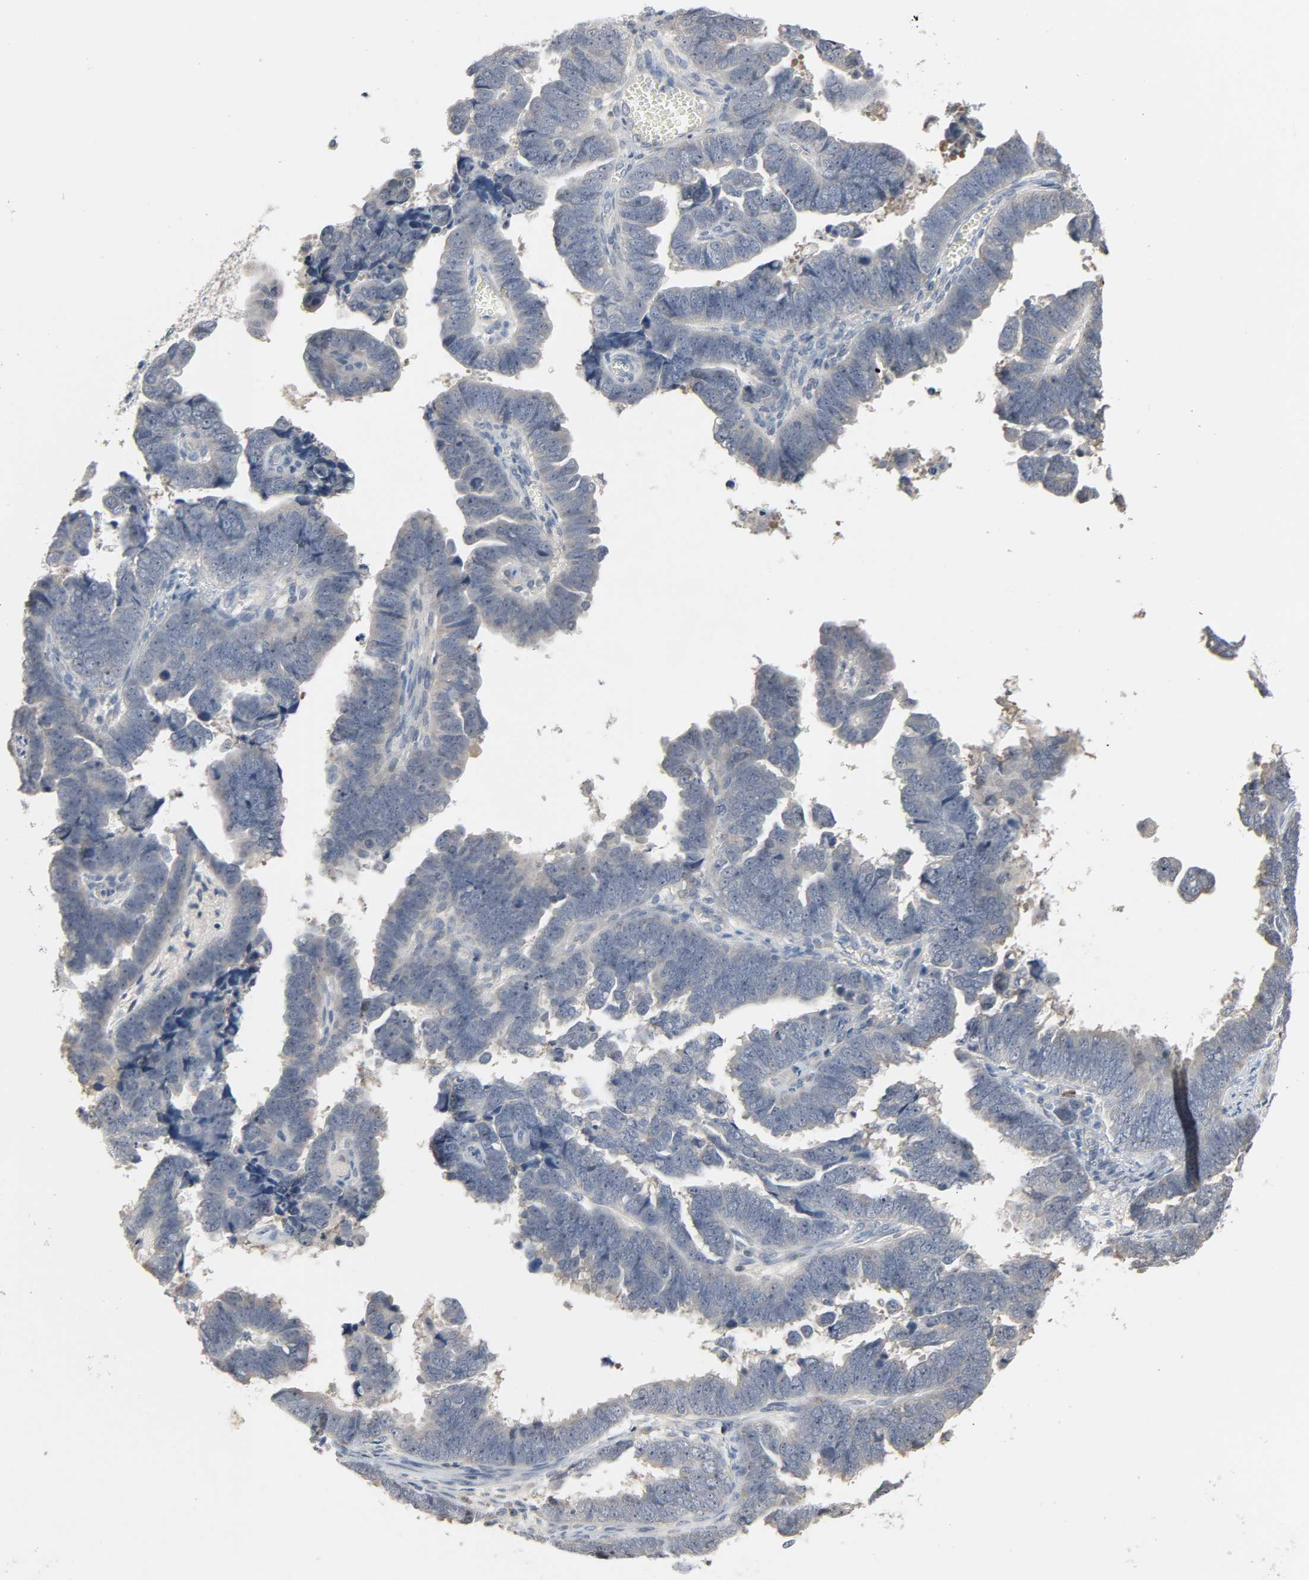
{"staining": {"intensity": "weak", "quantity": "<25%", "location": "cytoplasmic/membranous"}, "tissue": "endometrial cancer", "cell_type": "Tumor cells", "image_type": "cancer", "snomed": [{"axis": "morphology", "description": "Adenocarcinoma, NOS"}, {"axis": "topography", "description": "Endometrium"}], "caption": "Endometrial cancer stained for a protein using immunohistochemistry reveals no positivity tumor cells.", "gene": "CD4", "patient": {"sex": "female", "age": 75}}